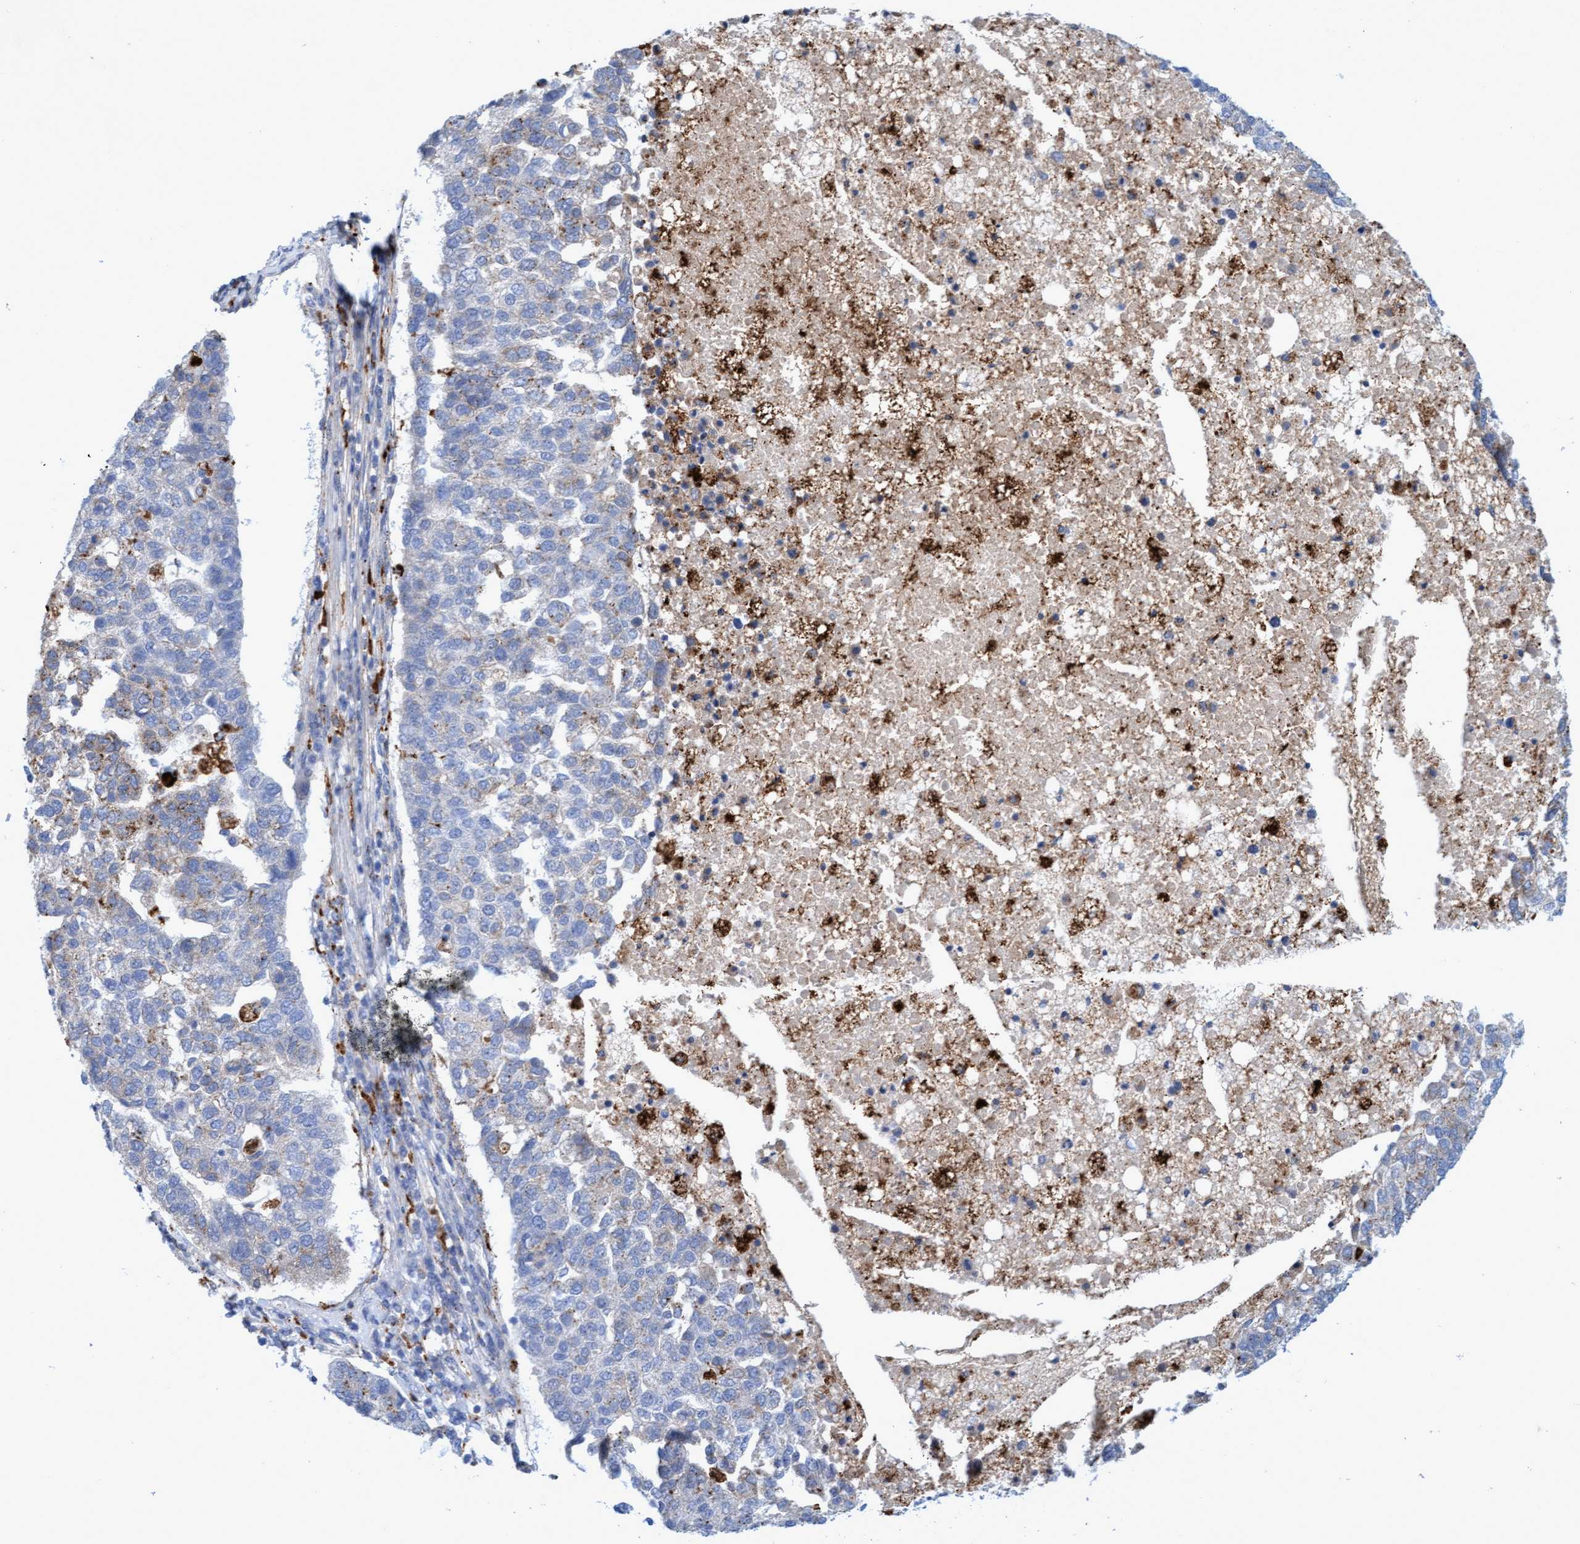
{"staining": {"intensity": "weak", "quantity": "25%-75%", "location": "cytoplasmic/membranous"}, "tissue": "pancreatic cancer", "cell_type": "Tumor cells", "image_type": "cancer", "snomed": [{"axis": "morphology", "description": "Adenocarcinoma, NOS"}, {"axis": "topography", "description": "Pancreas"}], "caption": "An immunohistochemistry histopathology image of tumor tissue is shown. Protein staining in brown labels weak cytoplasmic/membranous positivity in pancreatic cancer within tumor cells.", "gene": "SGSH", "patient": {"sex": "female", "age": 61}}